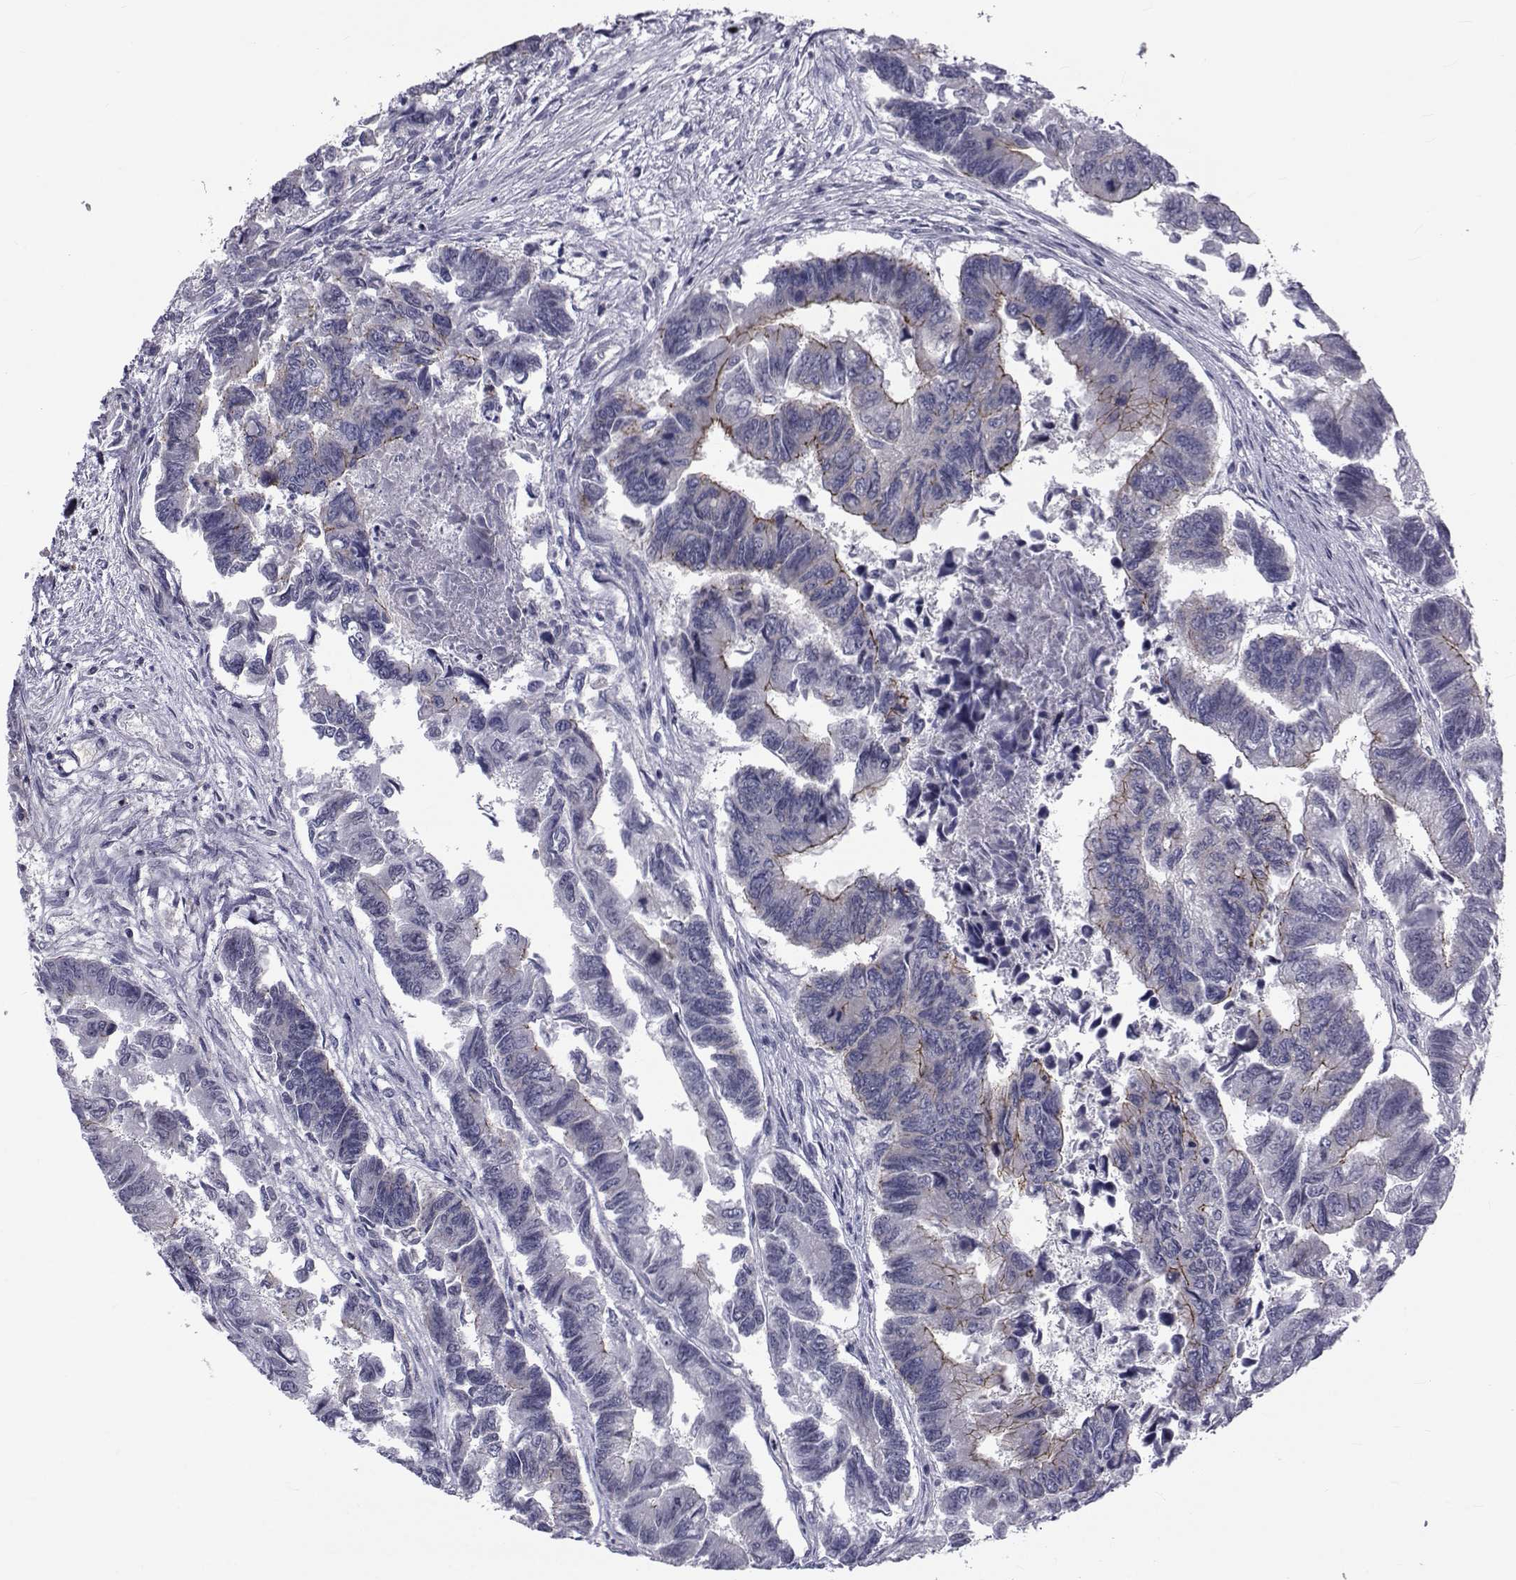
{"staining": {"intensity": "strong", "quantity": "<25%", "location": "cytoplasmic/membranous"}, "tissue": "colorectal cancer", "cell_type": "Tumor cells", "image_type": "cancer", "snomed": [{"axis": "morphology", "description": "Adenocarcinoma, NOS"}, {"axis": "topography", "description": "Colon"}], "caption": "Colorectal cancer stained for a protein (brown) shows strong cytoplasmic/membranous positive expression in approximately <25% of tumor cells.", "gene": "SLC30A10", "patient": {"sex": "female", "age": 65}}